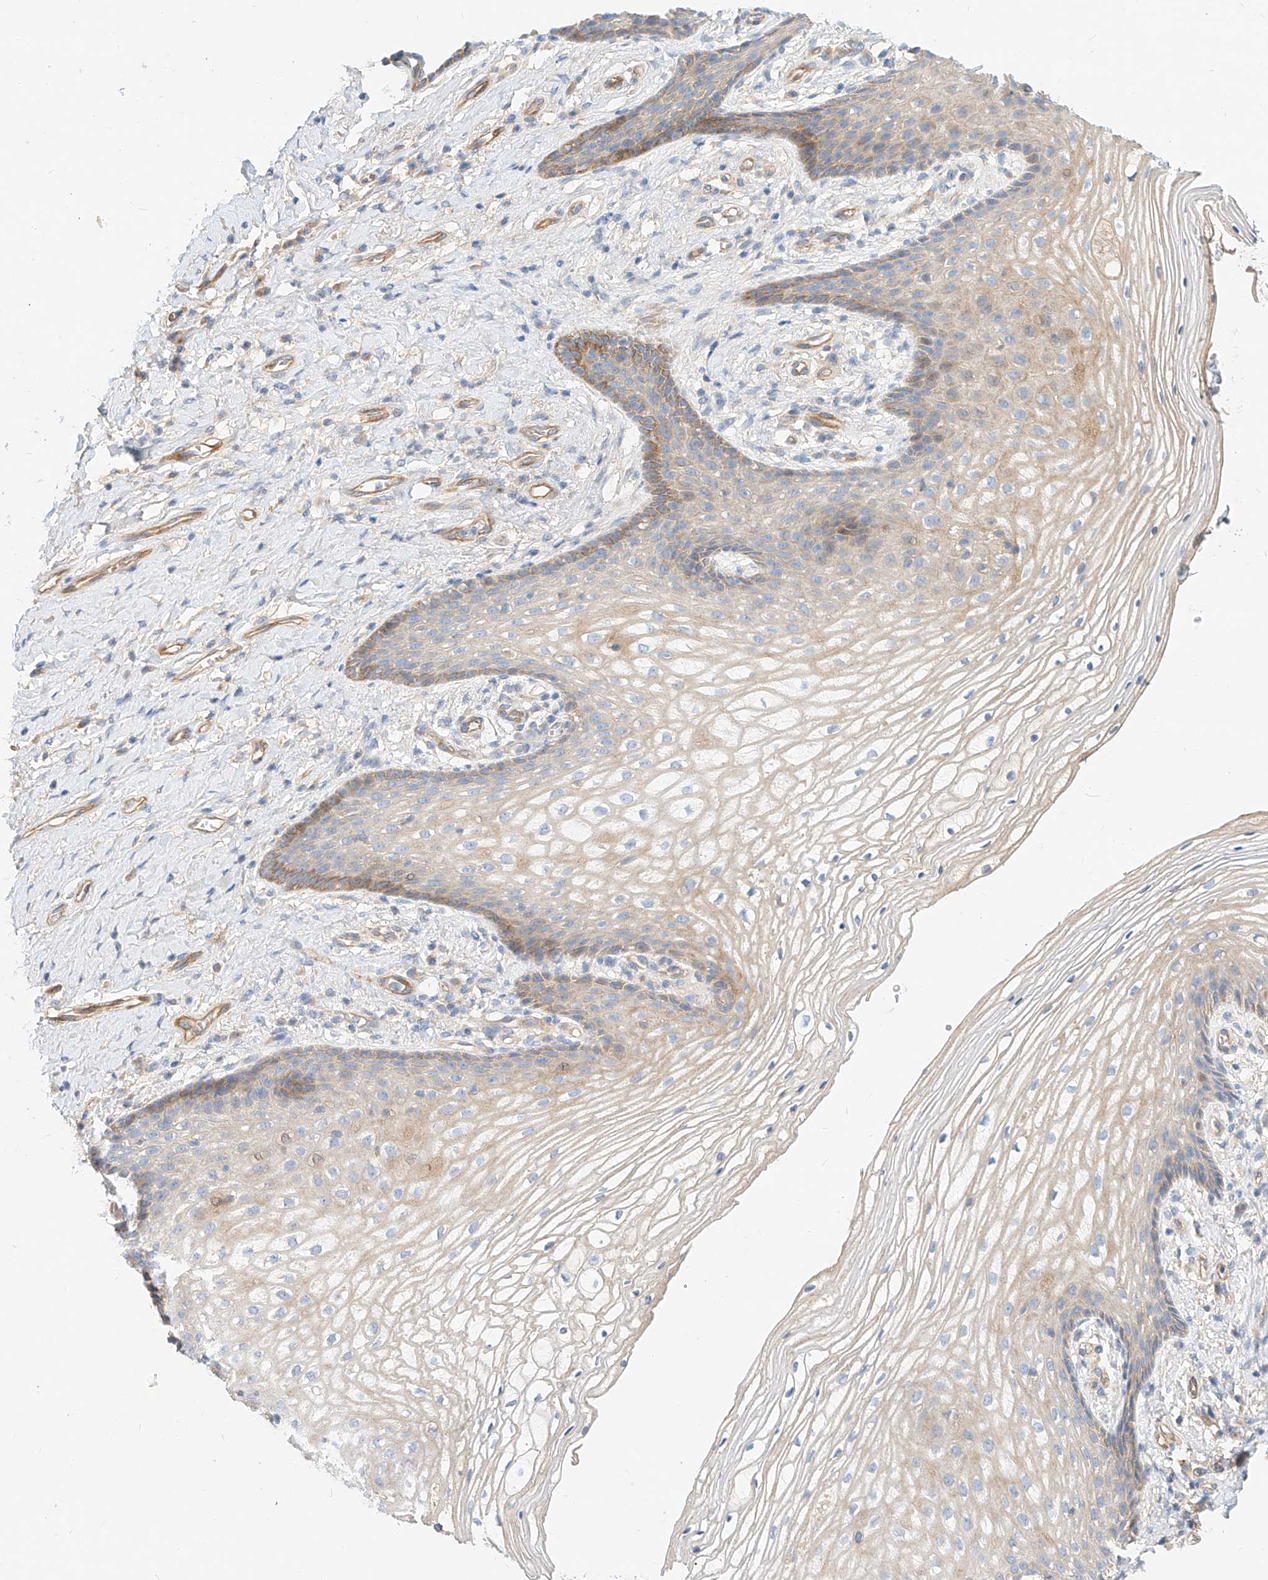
{"staining": {"intensity": "weak", "quantity": "<25%", "location": "cytoplasmic/membranous"}, "tissue": "vagina", "cell_type": "Squamous epithelial cells", "image_type": "normal", "snomed": [{"axis": "morphology", "description": "Normal tissue, NOS"}, {"axis": "topography", "description": "Vagina"}], "caption": "Immunohistochemistry (IHC) photomicrograph of unremarkable vagina: vagina stained with DAB (3,3'-diaminobenzidine) displays no significant protein expression in squamous epithelial cells. (DAB (3,3'-diaminobenzidine) immunohistochemistry (IHC) with hematoxylin counter stain).", "gene": "KCNH5", "patient": {"sex": "female", "age": 60}}